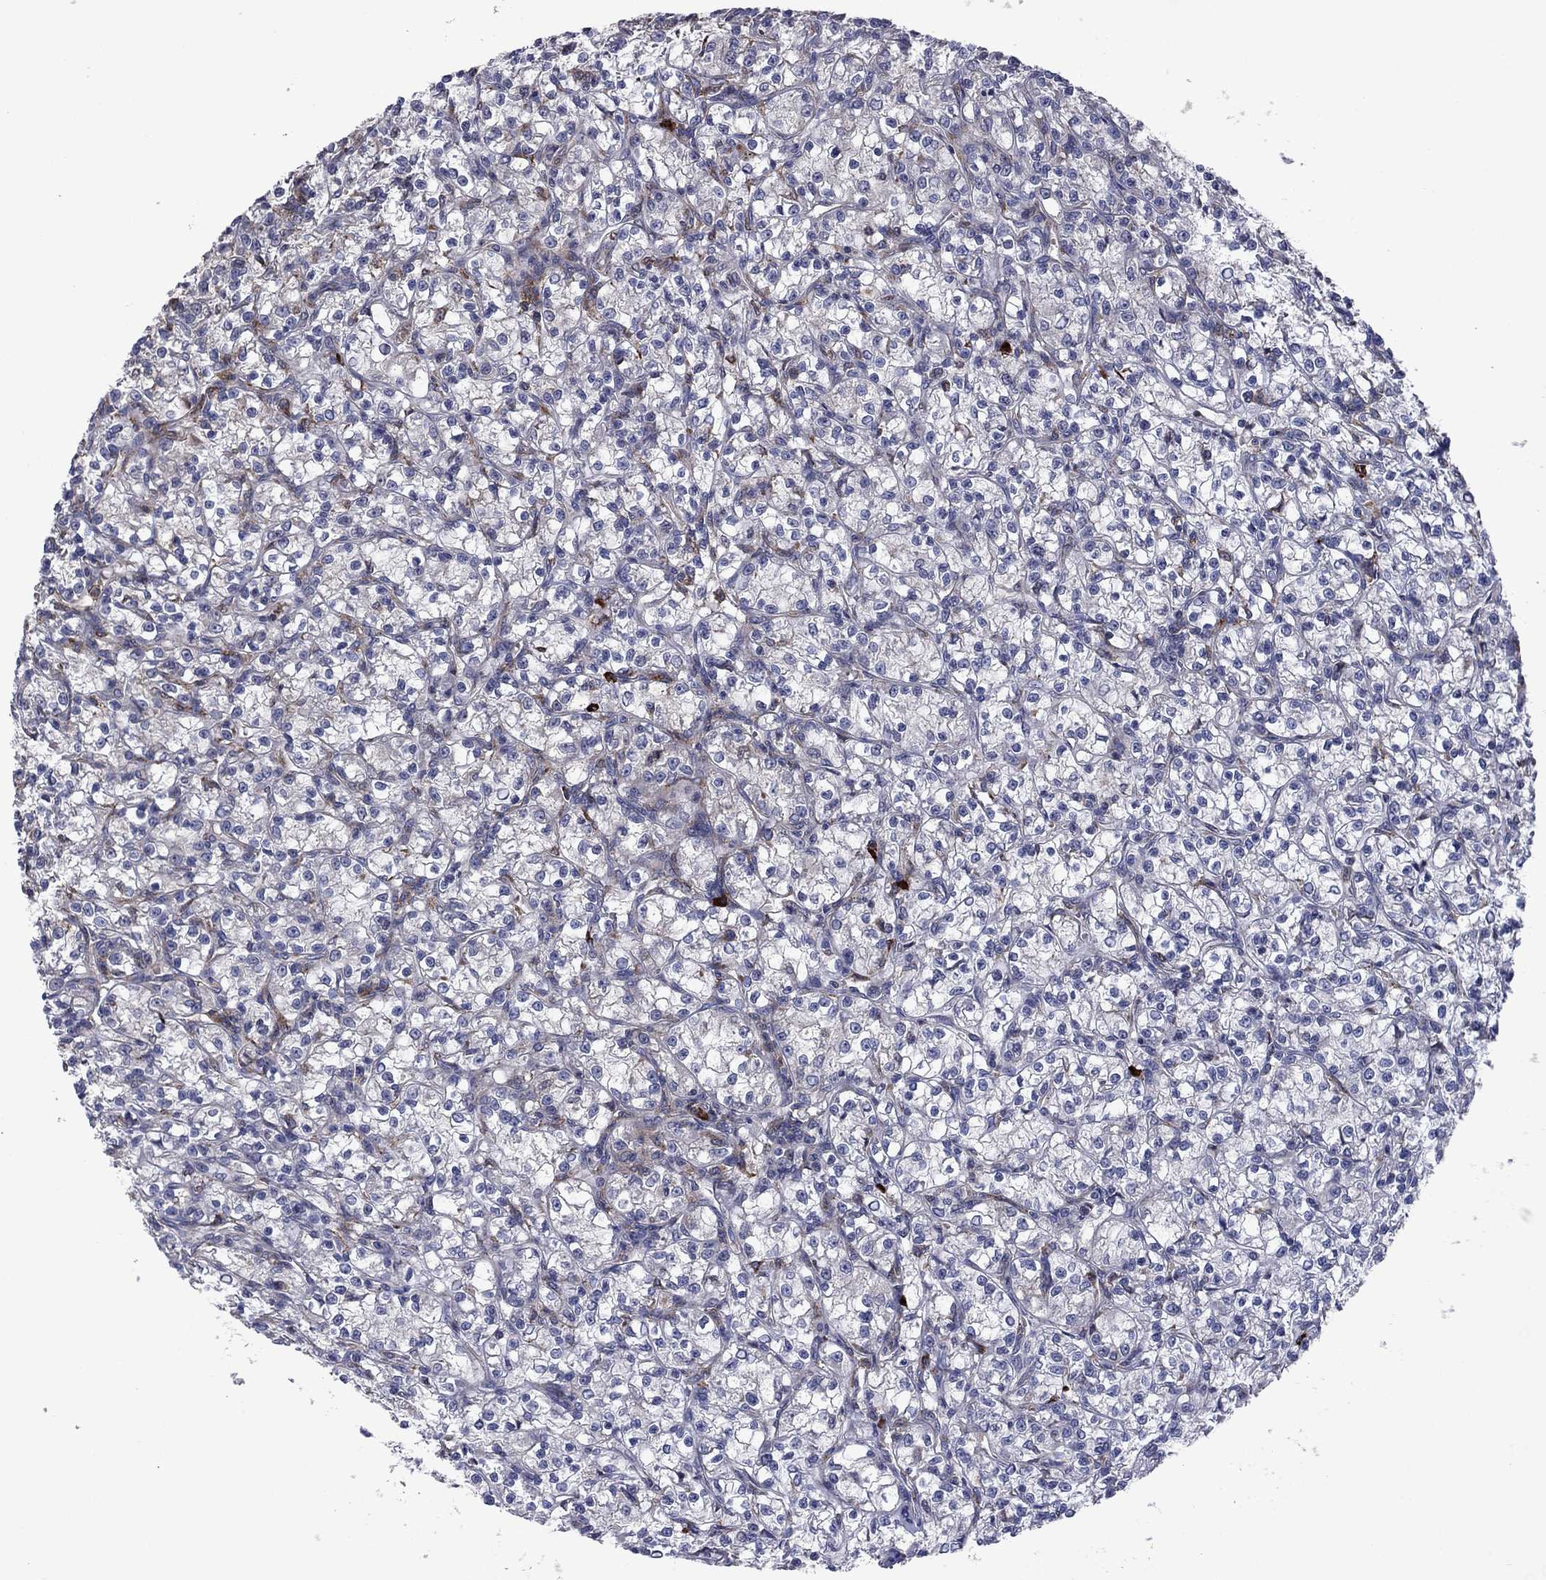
{"staining": {"intensity": "negative", "quantity": "none", "location": "none"}, "tissue": "renal cancer", "cell_type": "Tumor cells", "image_type": "cancer", "snomed": [{"axis": "morphology", "description": "Adenocarcinoma, NOS"}, {"axis": "topography", "description": "Kidney"}], "caption": "This micrograph is of renal cancer stained with immunohistochemistry to label a protein in brown with the nuclei are counter-stained blue. There is no staining in tumor cells.", "gene": "MEA1", "patient": {"sex": "female", "age": 59}}